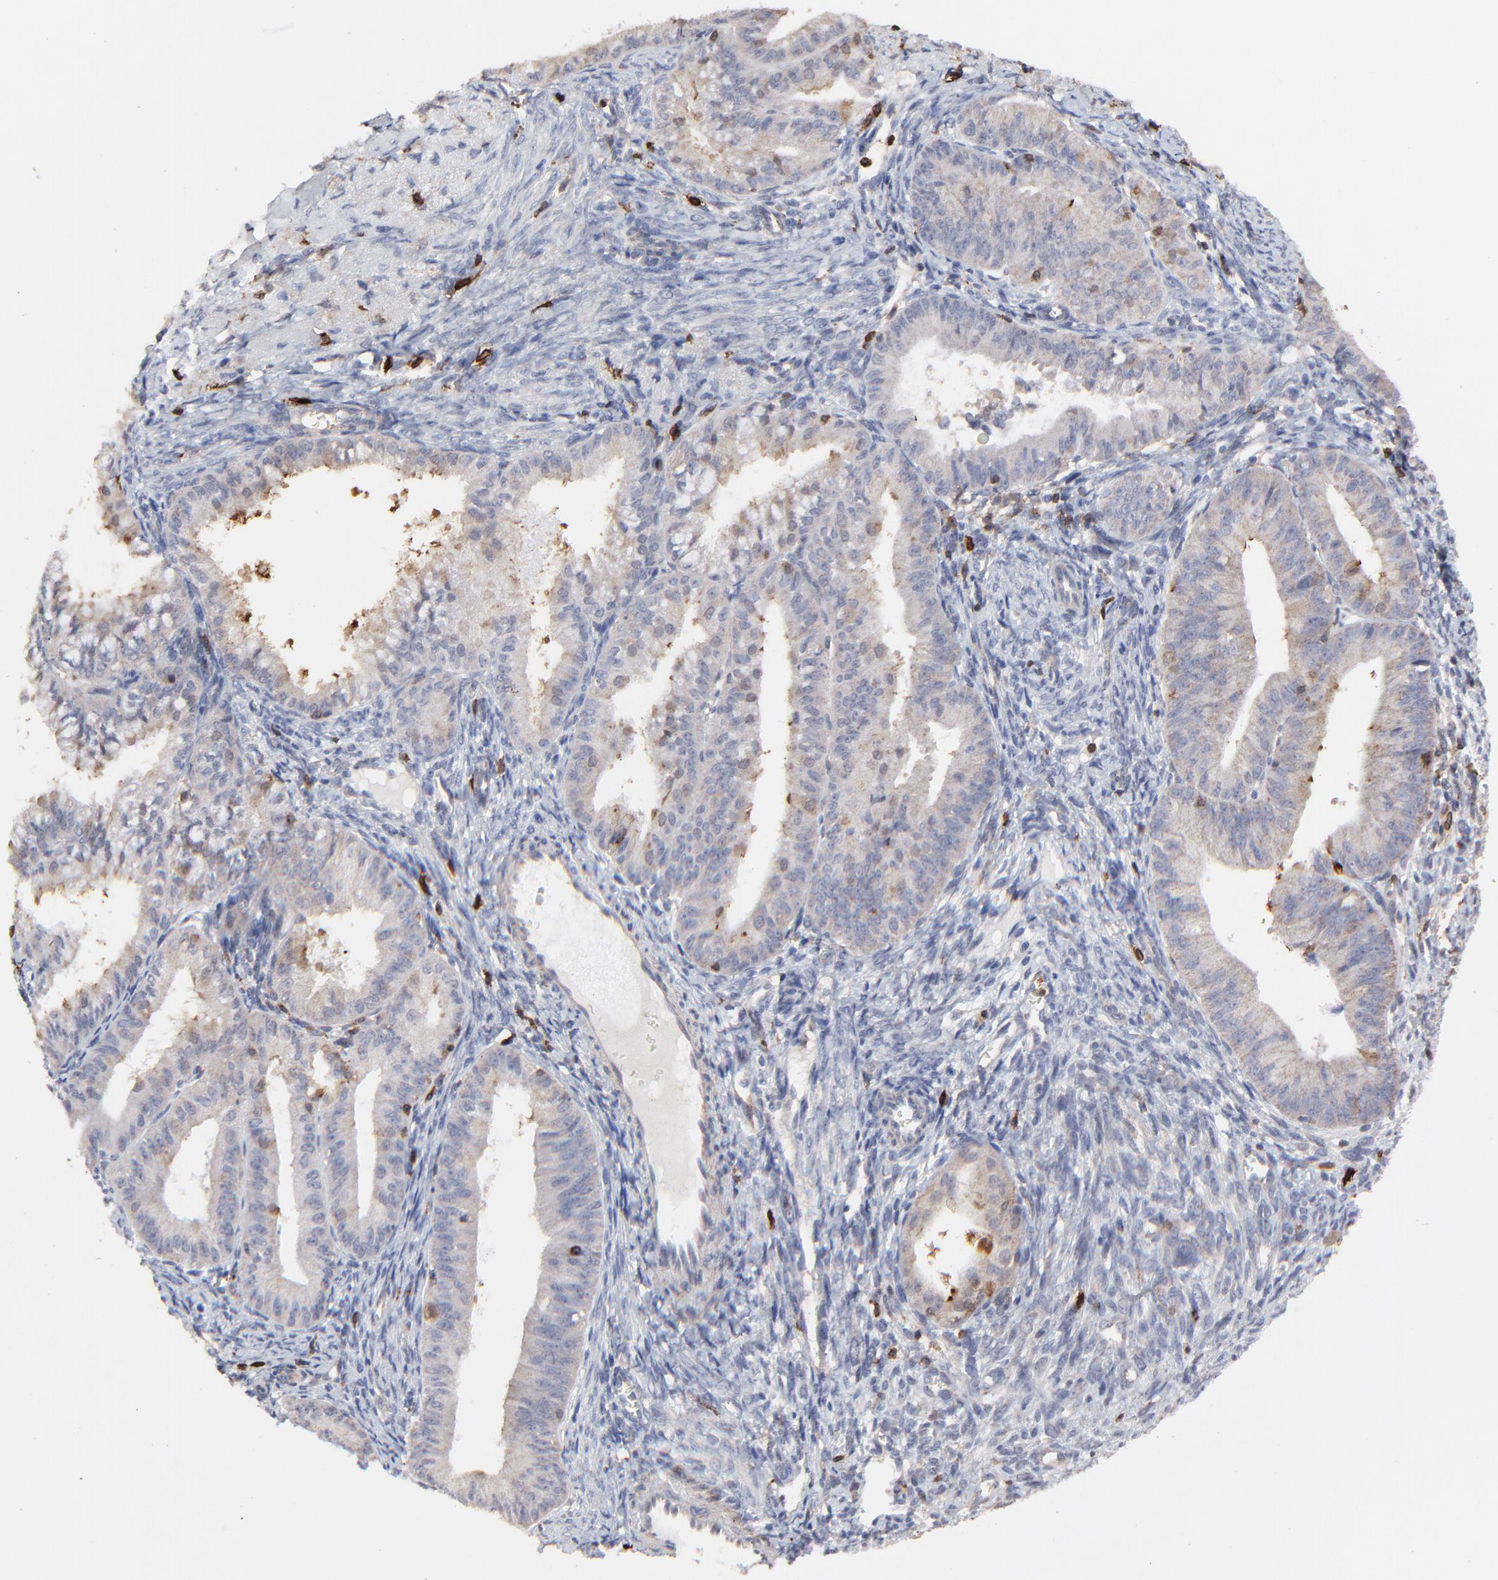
{"staining": {"intensity": "moderate", "quantity": "25%-75%", "location": "cytoplasmic/membranous"}, "tissue": "endometrial cancer", "cell_type": "Tumor cells", "image_type": "cancer", "snomed": [{"axis": "morphology", "description": "Adenocarcinoma, NOS"}, {"axis": "topography", "description": "Endometrium"}], "caption": "Endometrial cancer stained with a protein marker displays moderate staining in tumor cells.", "gene": "SLC6A14", "patient": {"sex": "female", "age": 76}}